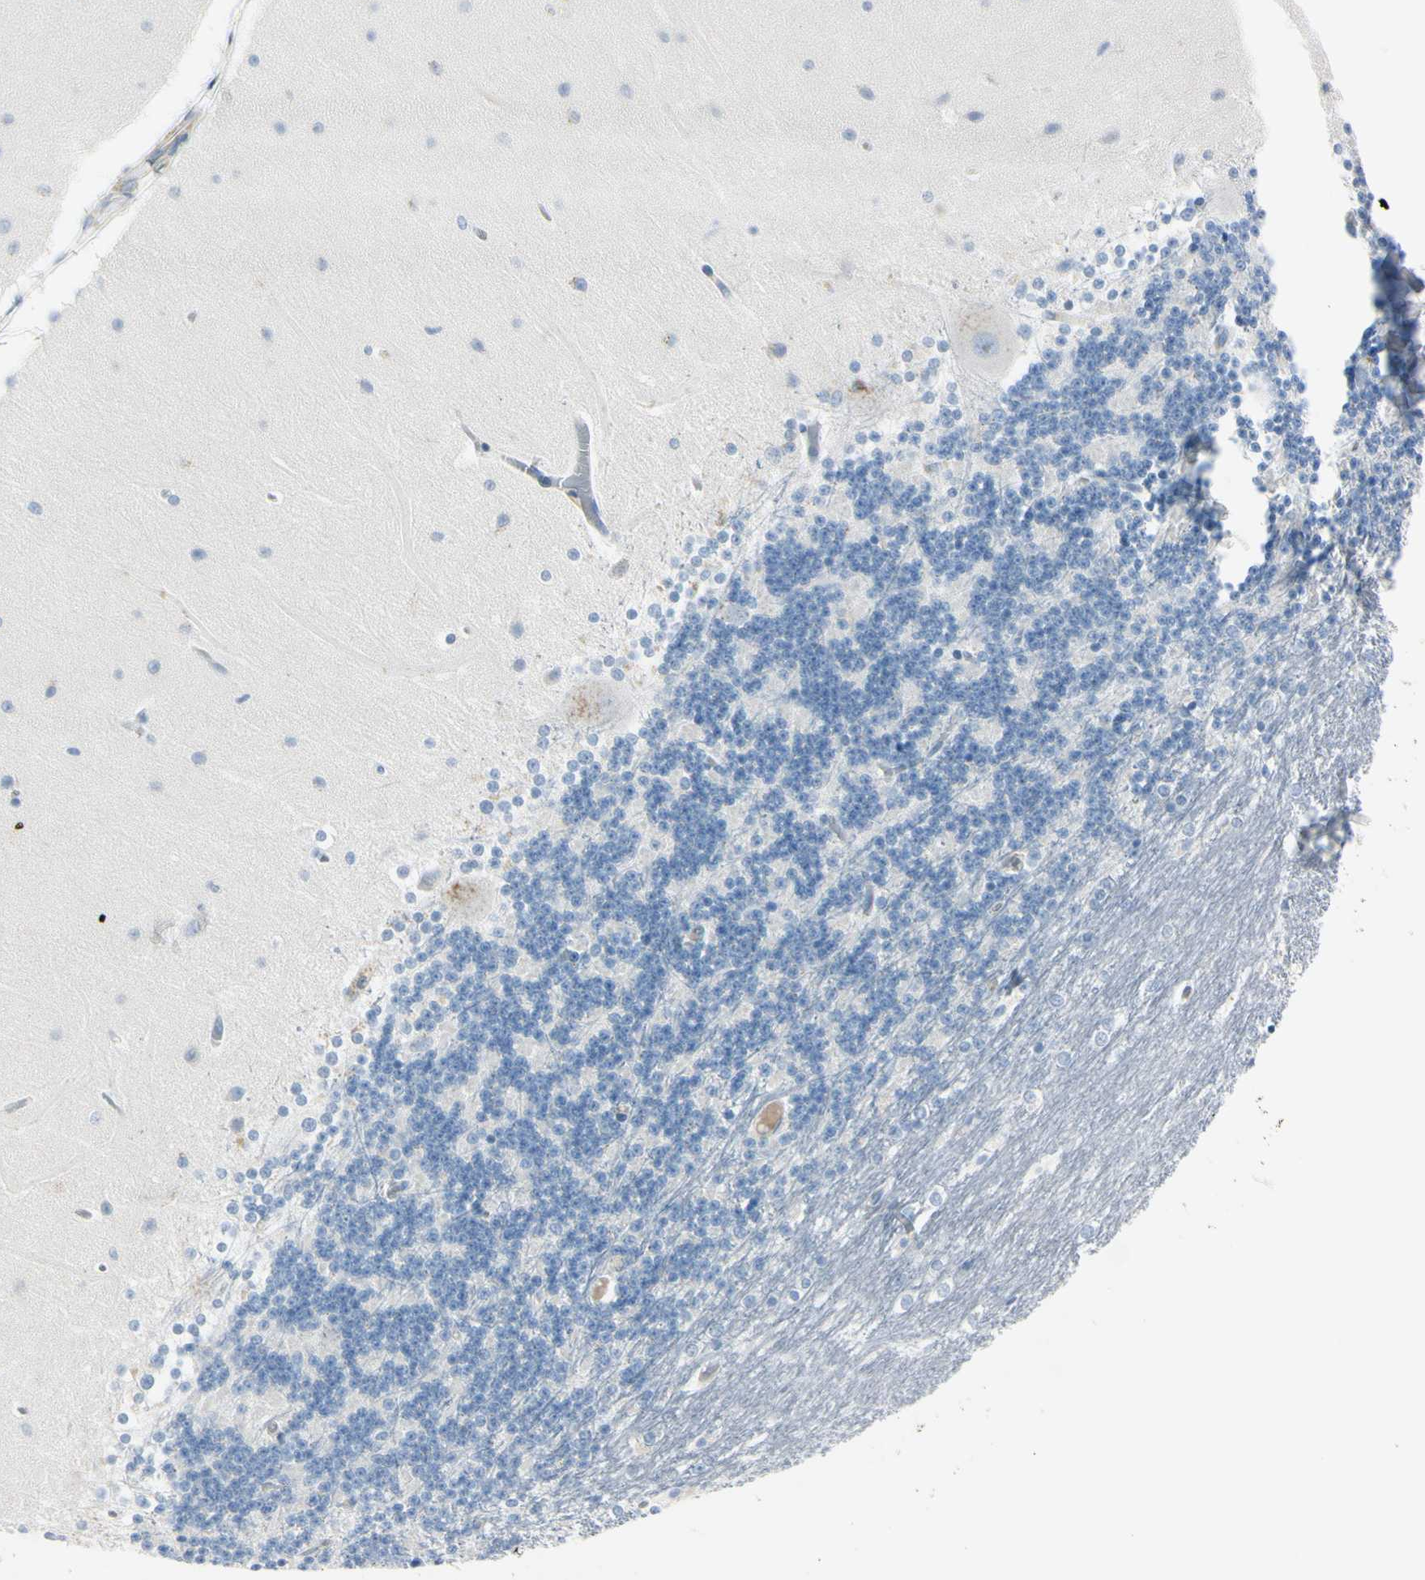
{"staining": {"intensity": "negative", "quantity": "none", "location": "none"}, "tissue": "cerebellum", "cell_type": "Cells in granular layer", "image_type": "normal", "snomed": [{"axis": "morphology", "description": "Normal tissue, NOS"}, {"axis": "topography", "description": "Cerebellum"}], "caption": "Cerebellum stained for a protein using immunohistochemistry demonstrates no expression cells in granular layer.", "gene": "ASB9", "patient": {"sex": "female", "age": 54}}